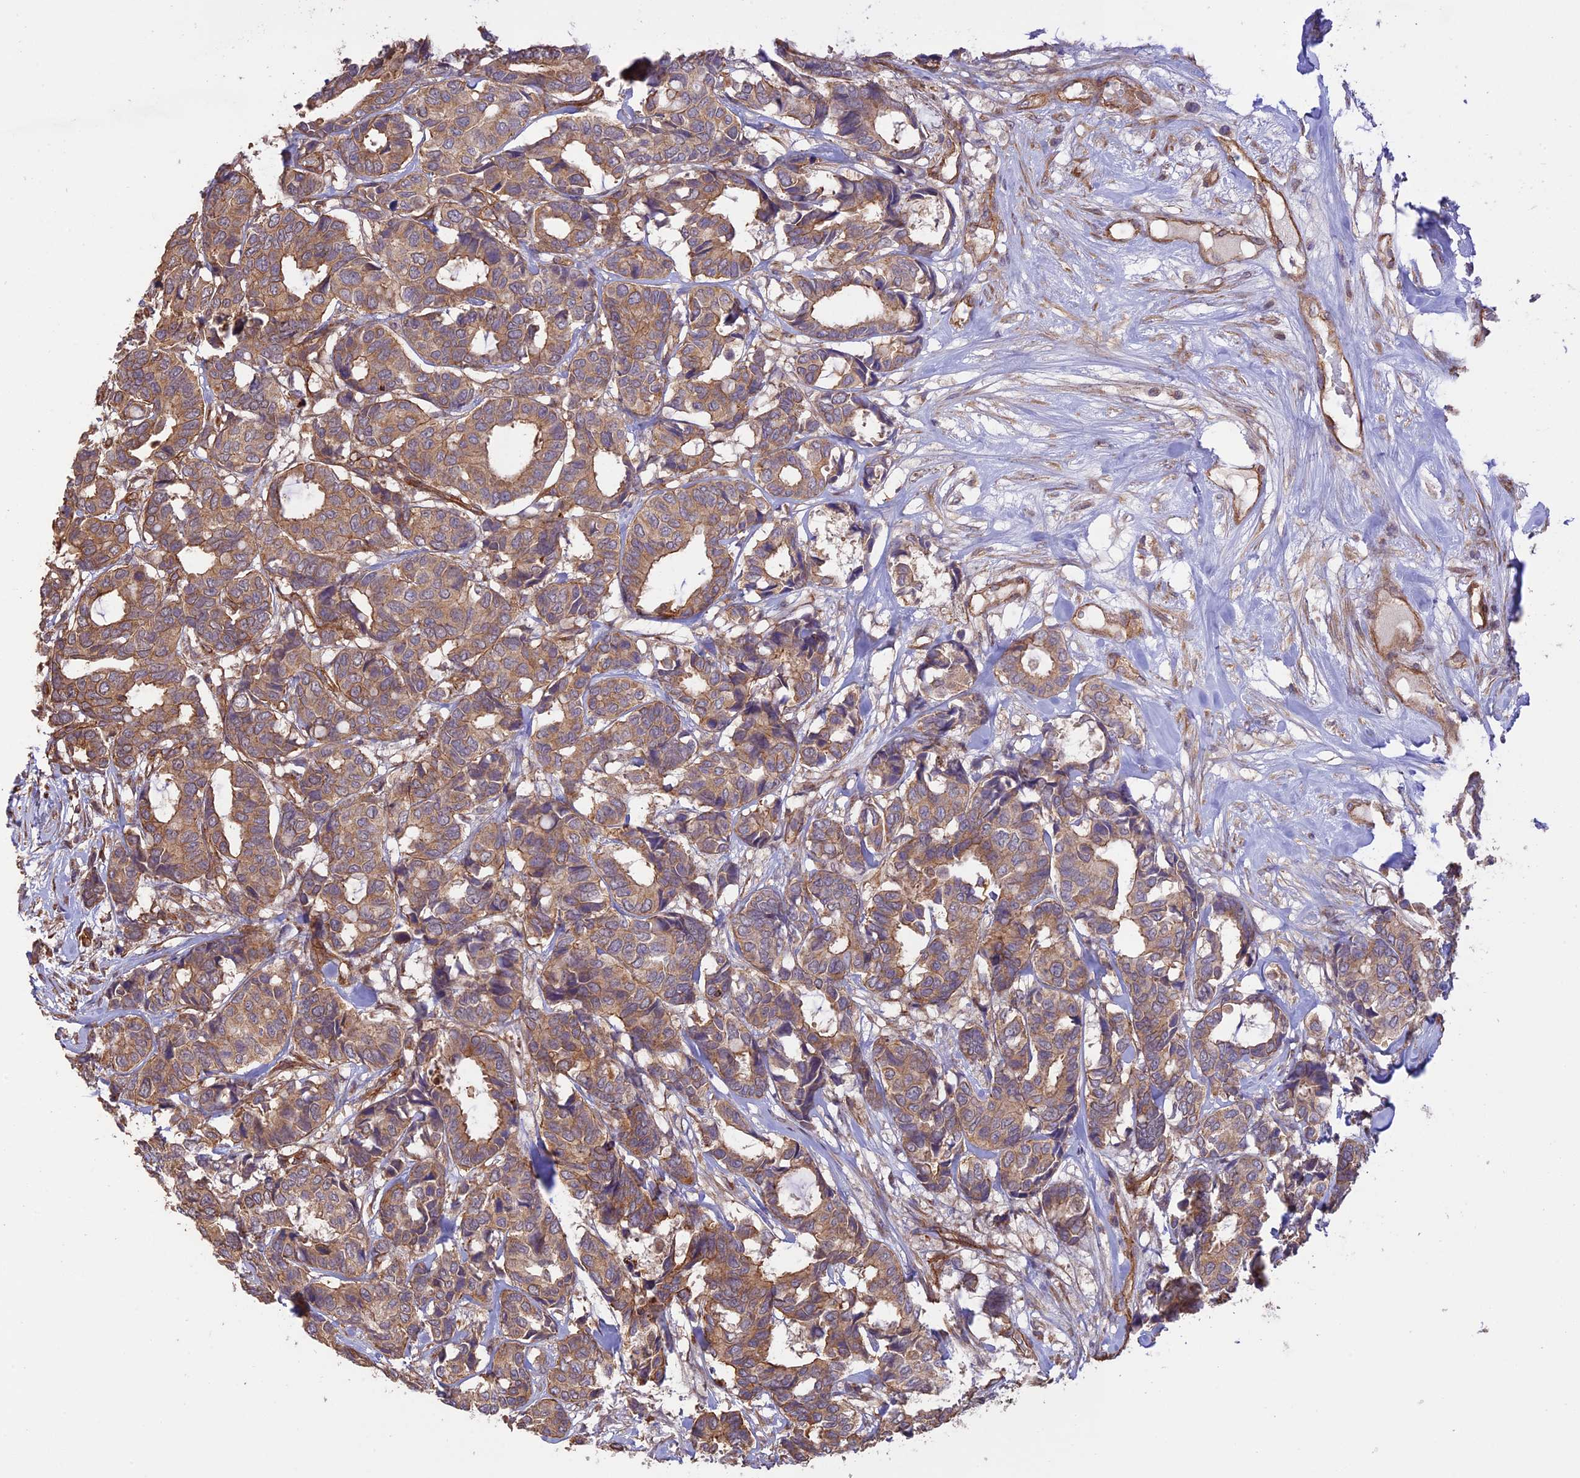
{"staining": {"intensity": "moderate", "quantity": ">75%", "location": "cytoplasmic/membranous"}, "tissue": "breast cancer", "cell_type": "Tumor cells", "image_type": "cancer", "snomed": [{"axis": "morphology", "description": "Duct carcinoma"}, {"axis": "topography", "description": "Breast"}], "caption": "Human breast cancer stained for a protein (brown) displays moderate cytoplasmic/membranous positive positivity in approximately >75% of tumor cells.", "gene": "HOMER2", "patient": {"sex": "female", "age": 87}}